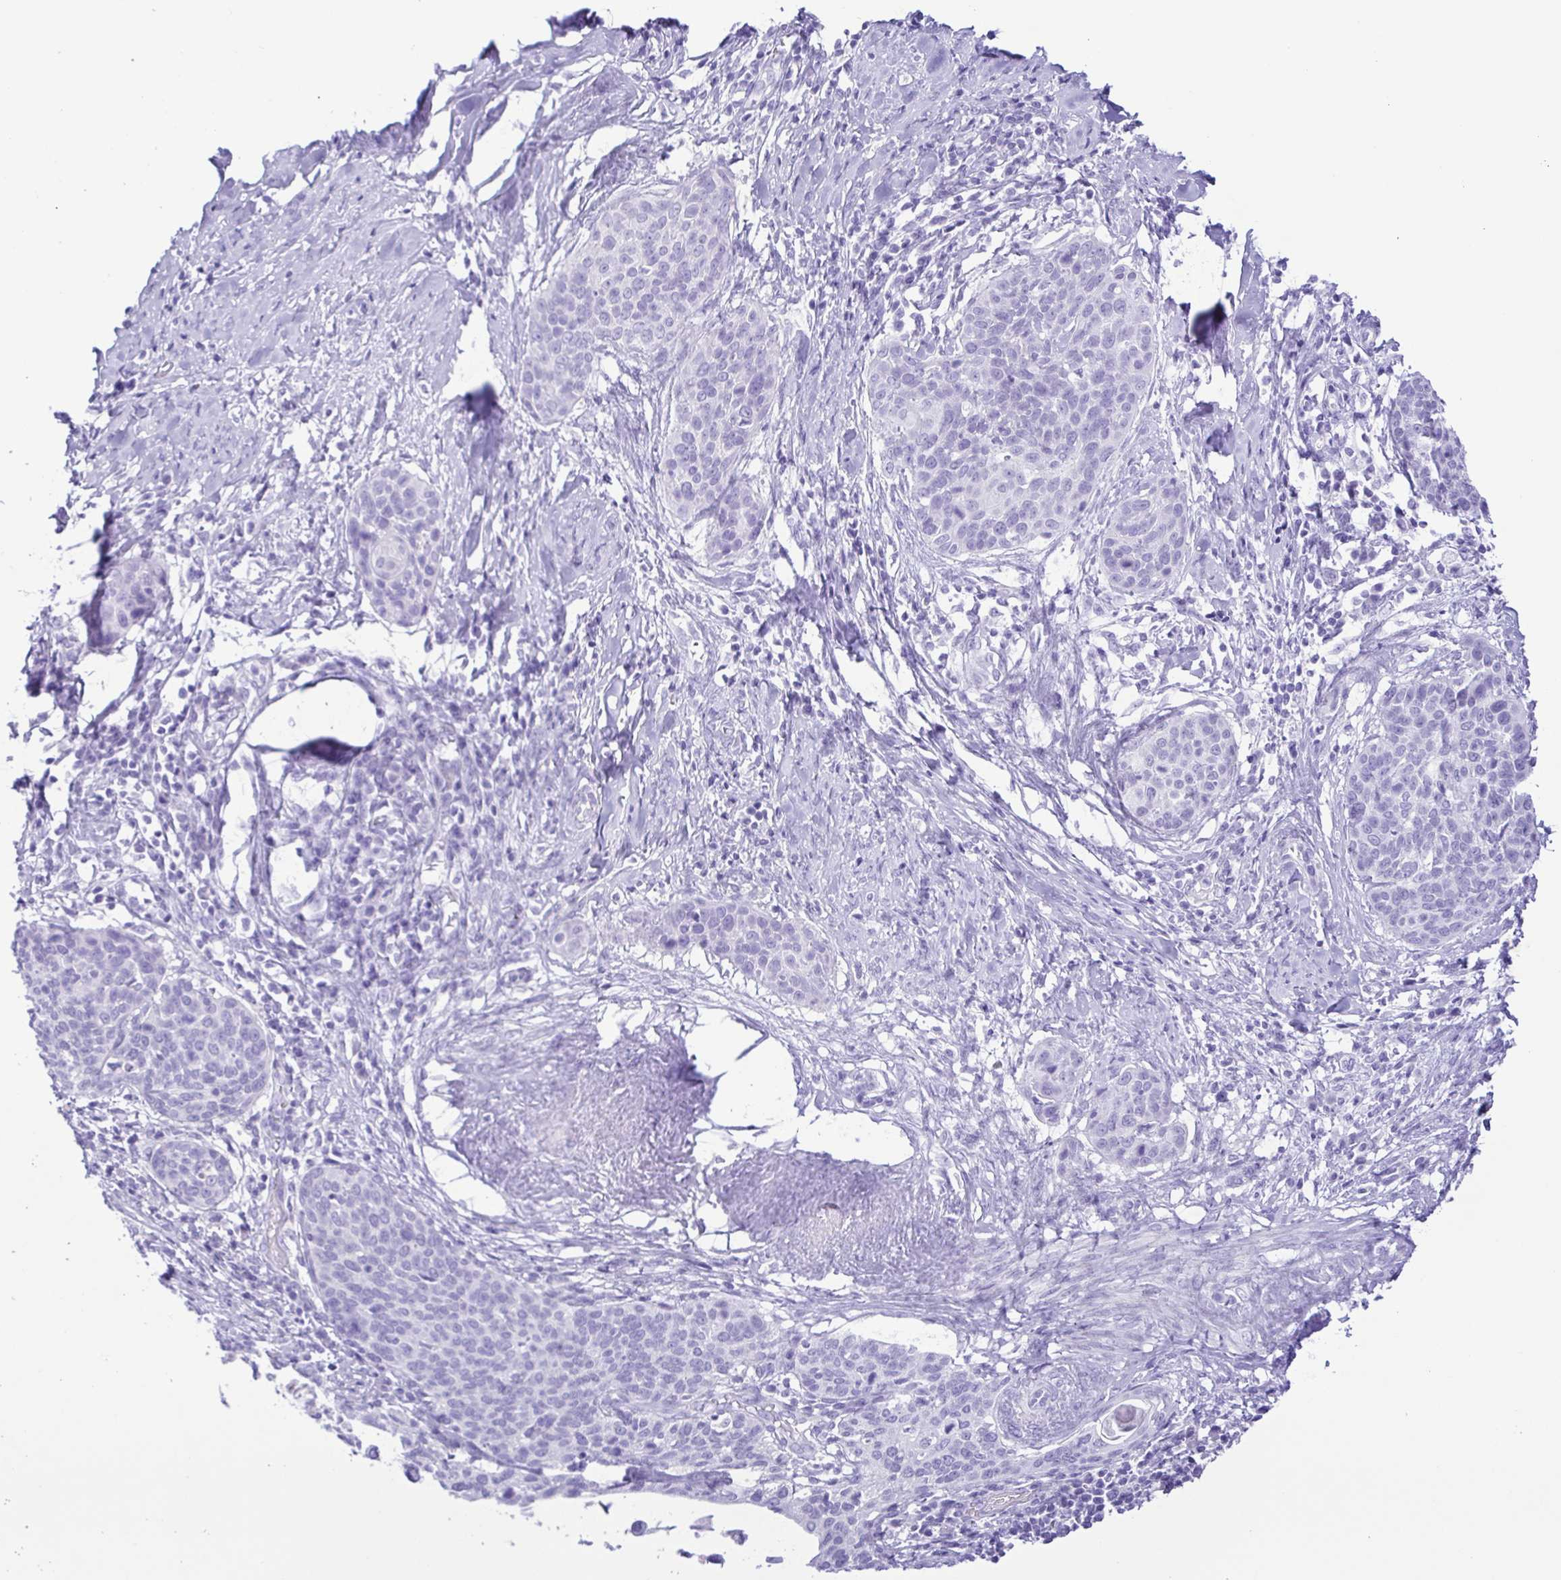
{"staining": {"intensity": "negative", "quantity": "none", "location": "none"}, "tissue": "cervical cancer", "cell_type": "Tumor cells", "image_type": "cancer", "snomed": [{"axis": "morphology", "description": "Squamous cell carcinoma, NOS"}, {"axis": "topography", "description": "Cervix"}], "caption": "High magnification brightfield microscopy of cervical cancer (squamous cell carcinoma) stained with DAB (3,3'-diaminobenzidine) (brown) and counterstained with hematoxylin (blue): tumor cells show no significant positivity.", "gene": "OVGP1", "patient": {"sex": "female", "age": 69}}